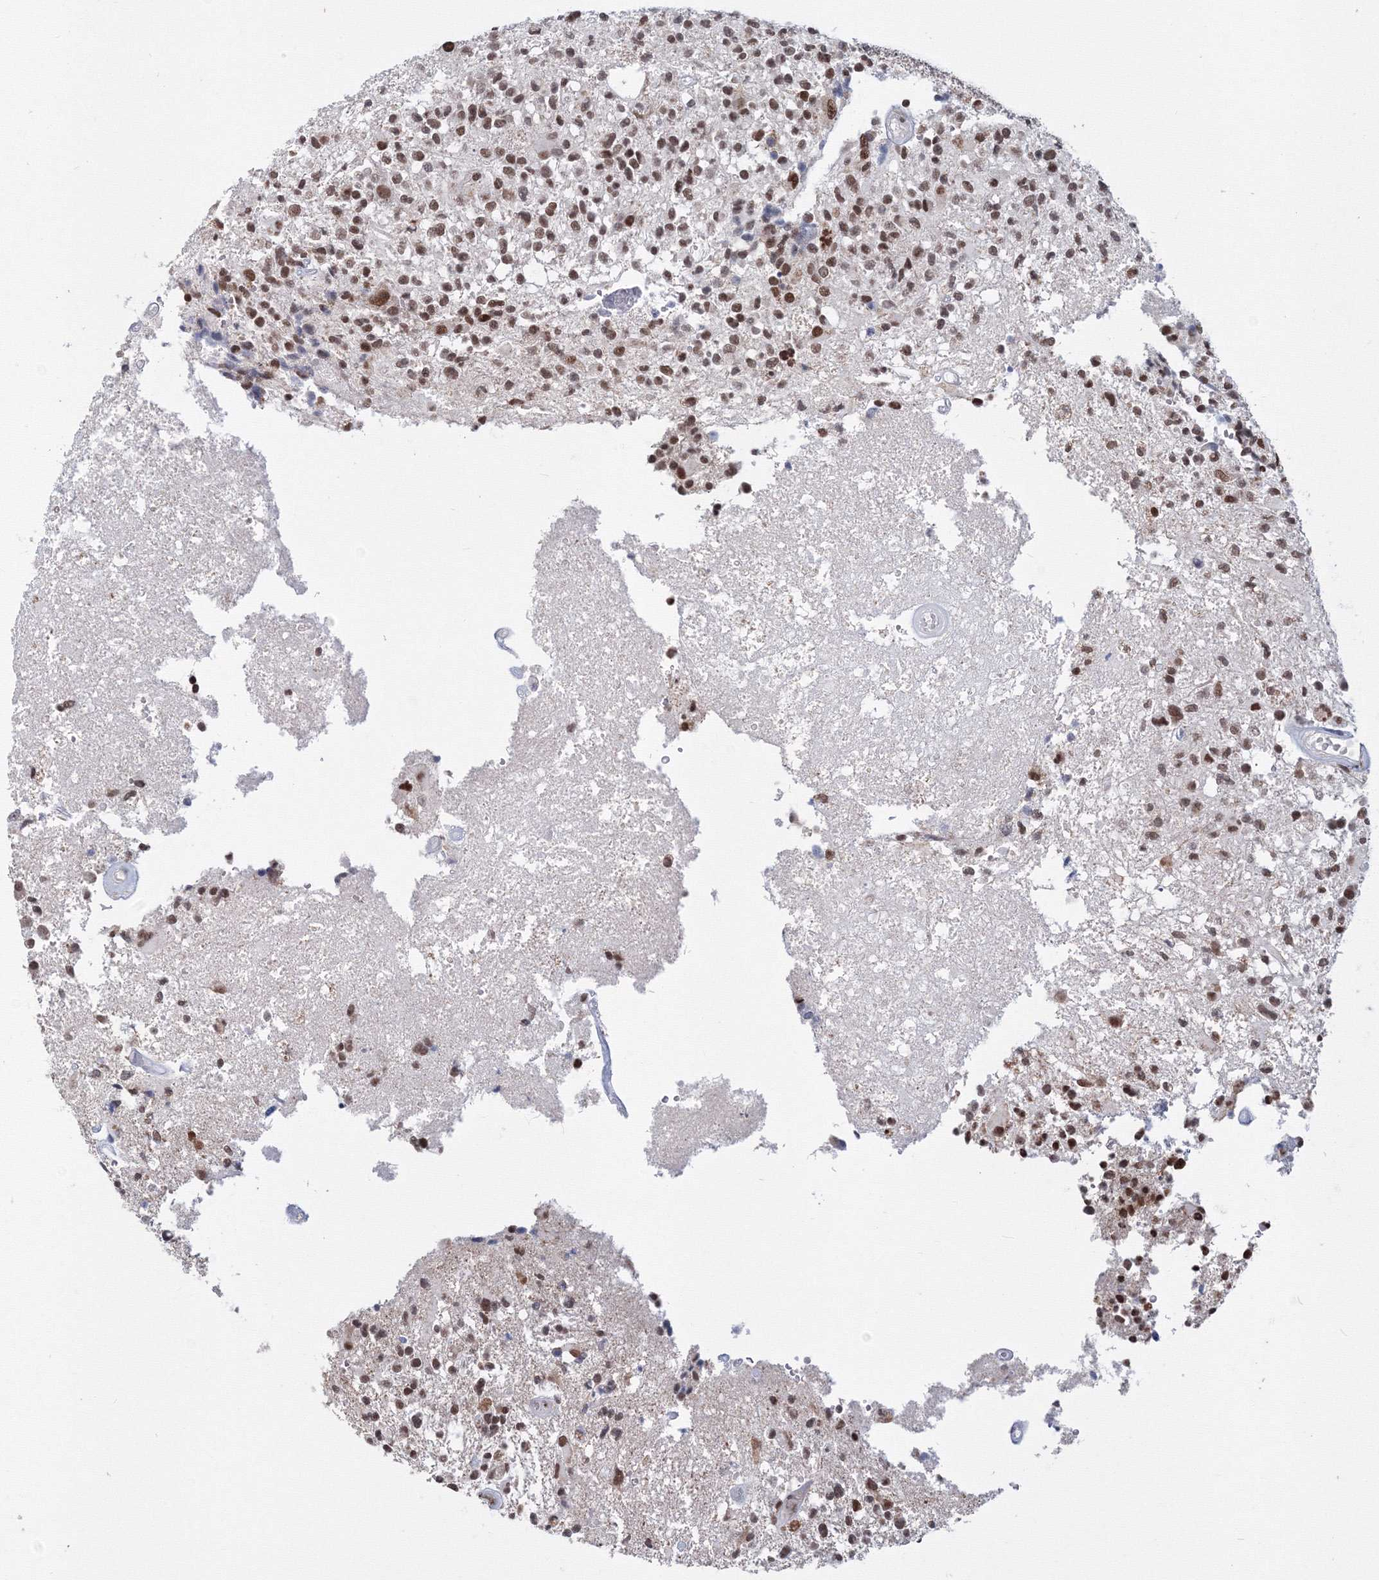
{"staining": {"intensity": "moderate", "quantity": ">75%", "location": "nuclear"}, "tissue": "glioma", "cell_type": "Tumor cells", "image_type": "cancer", "snomed": [{"axis": "morphology", "description": "Glioma, malignant, High grade"}, {"axis": "morphology", "description": "Glioblastoma, NOS"}, {"axis": "topography", "description": "Brain"}], "caption": "This is a histology image of immunohistochemistry staining of glioma, which shows moderate expression in the nuclear of tumor cells.", "gene": "SF3B6", "patient": {"sex": "male", "age": 60}}